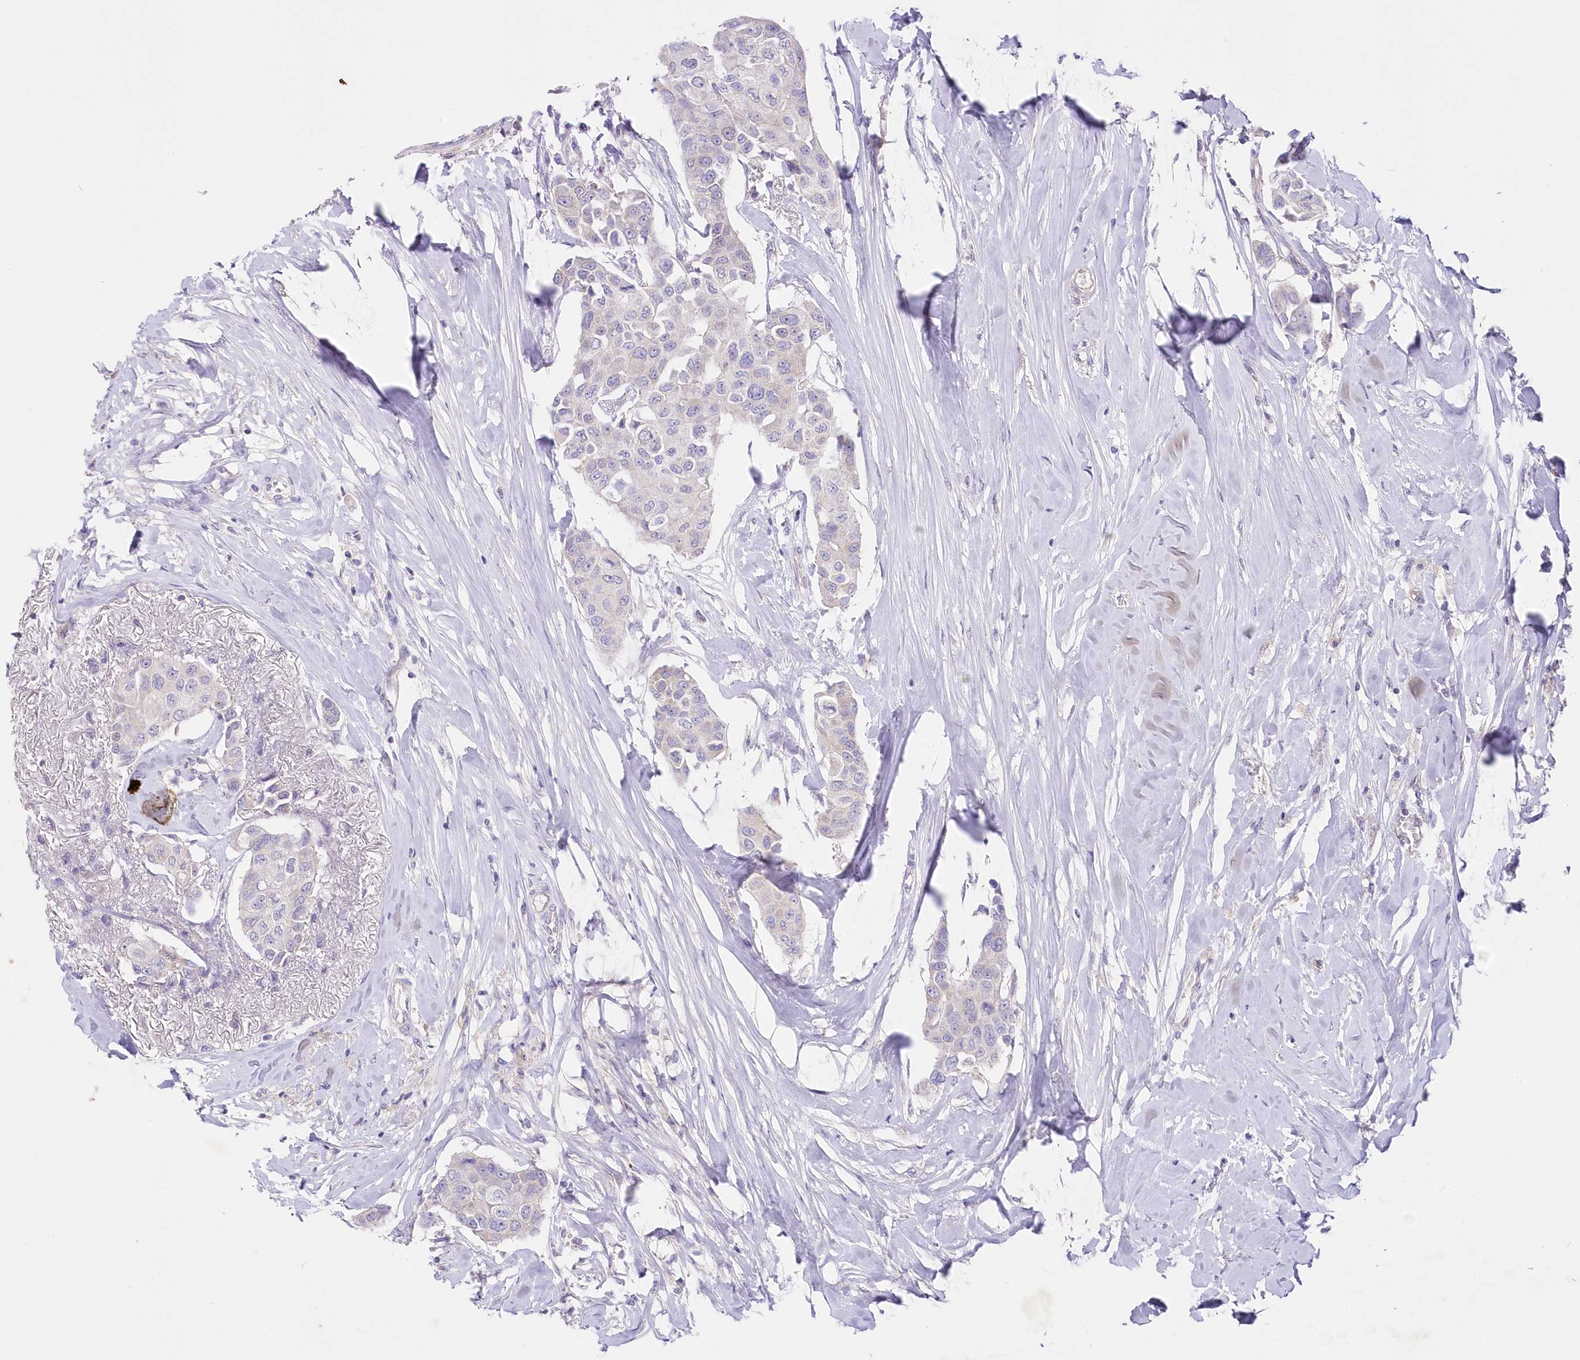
{"staining": {"intensity": "negative", "quantity": "none", "location": "none"}, "tissue": "breast cancer", "cell_type": "Tumor cells", "image_type": "cancer", "snomed": [{"axis": "morphology", "description": "Duct carcinoma"}, {"axis": "topography", "description": "Breast"}], "caption": "Immunohistochemistry photomicrograph of neoplastic tissue: human intraductal carcinoma (breast) stained with DAB displays no significant protein positivity in tumor cells.", "gene": "ITSN2", "patient": {"sex": "female", "age": 80}}